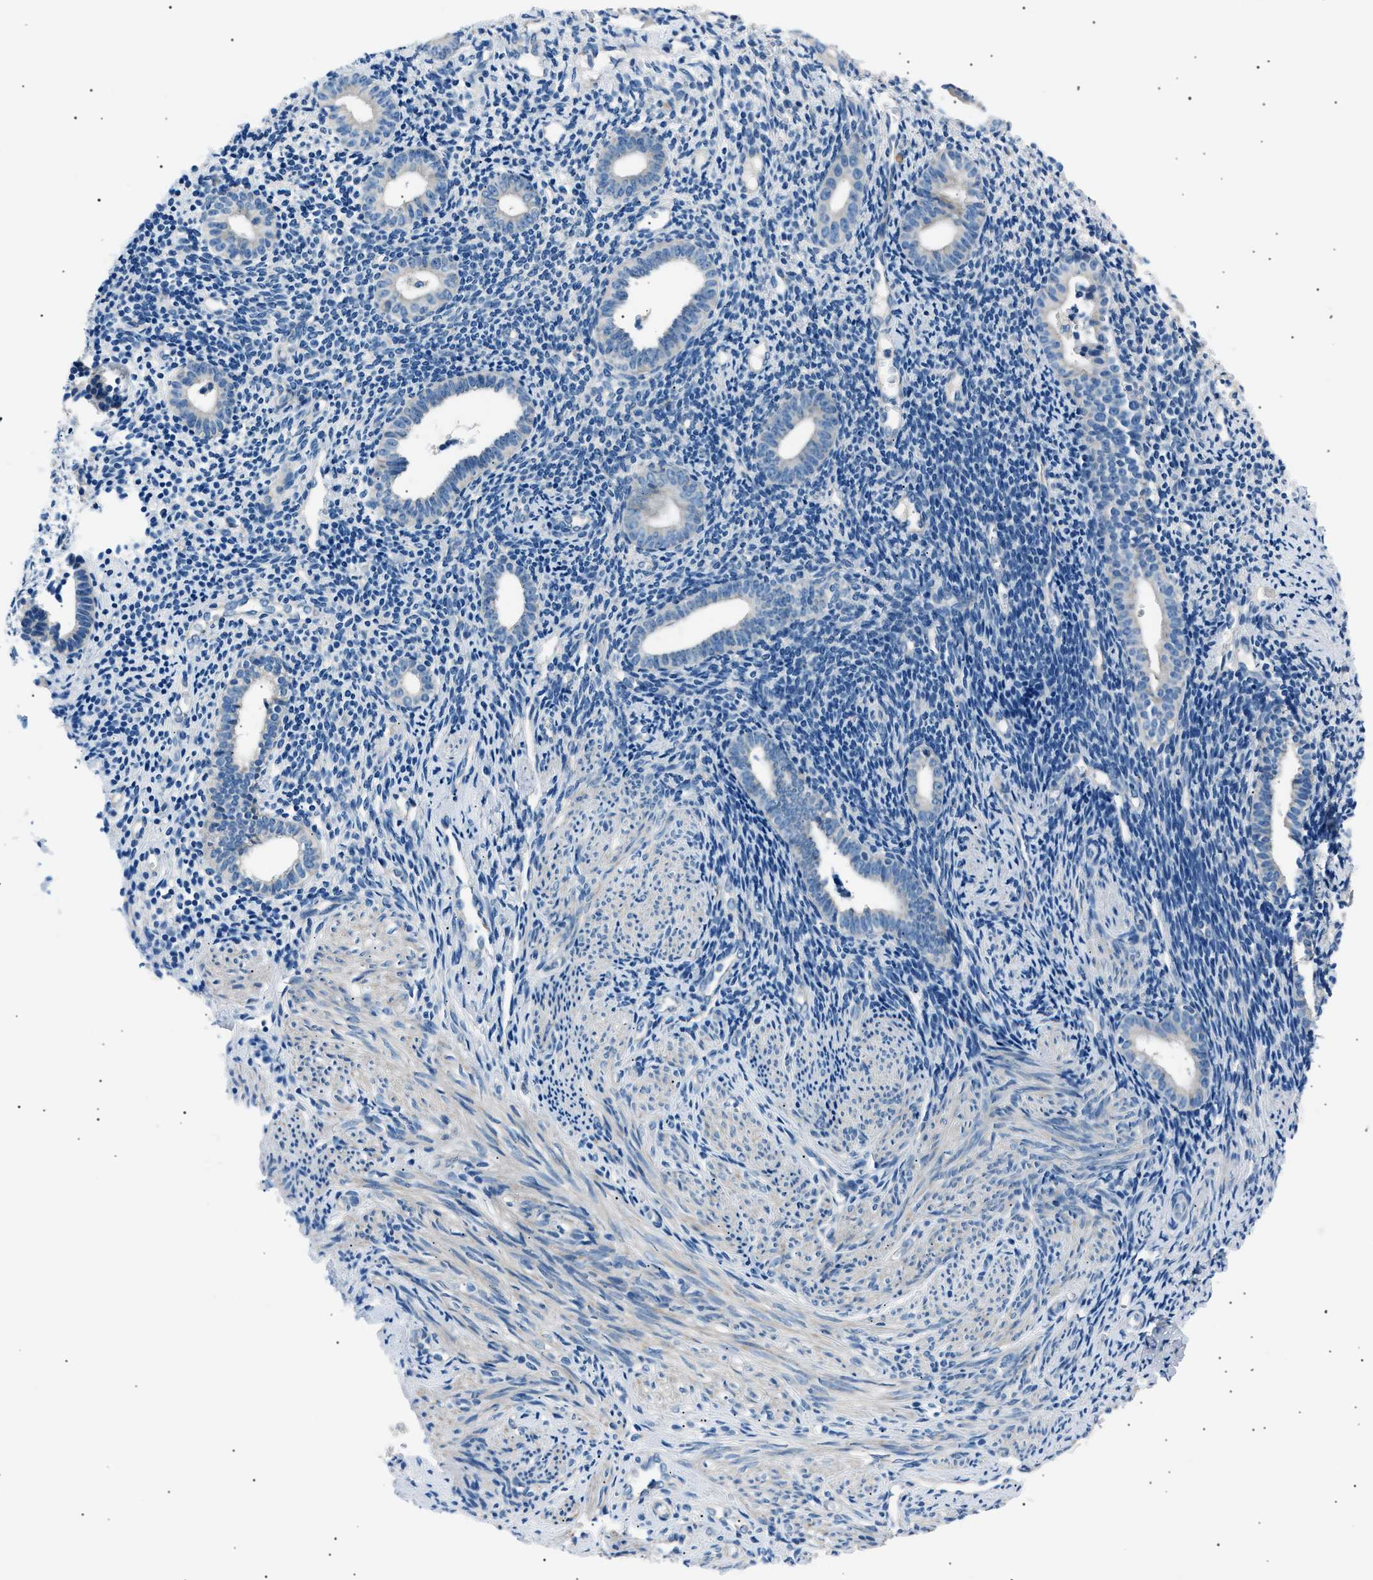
{"staining": {"intensity": "negative", "quantity": "none", "location": "none"}, "tissue": "endometrium", "cell_type": "Cells in endometrial stroma", "image_type": "normal", "snomed": [{"axis": "morphology", "description": "Normal tissue, NOS"}, {"axis": "topography", "description": "Endometrium"}], "caption": "The photomicrograph shows no staining of cells in endometrial stroma in unremarkable endometrium.", "gene": "LRRC37B", "patient": {"sex": "female", "age": 50}}